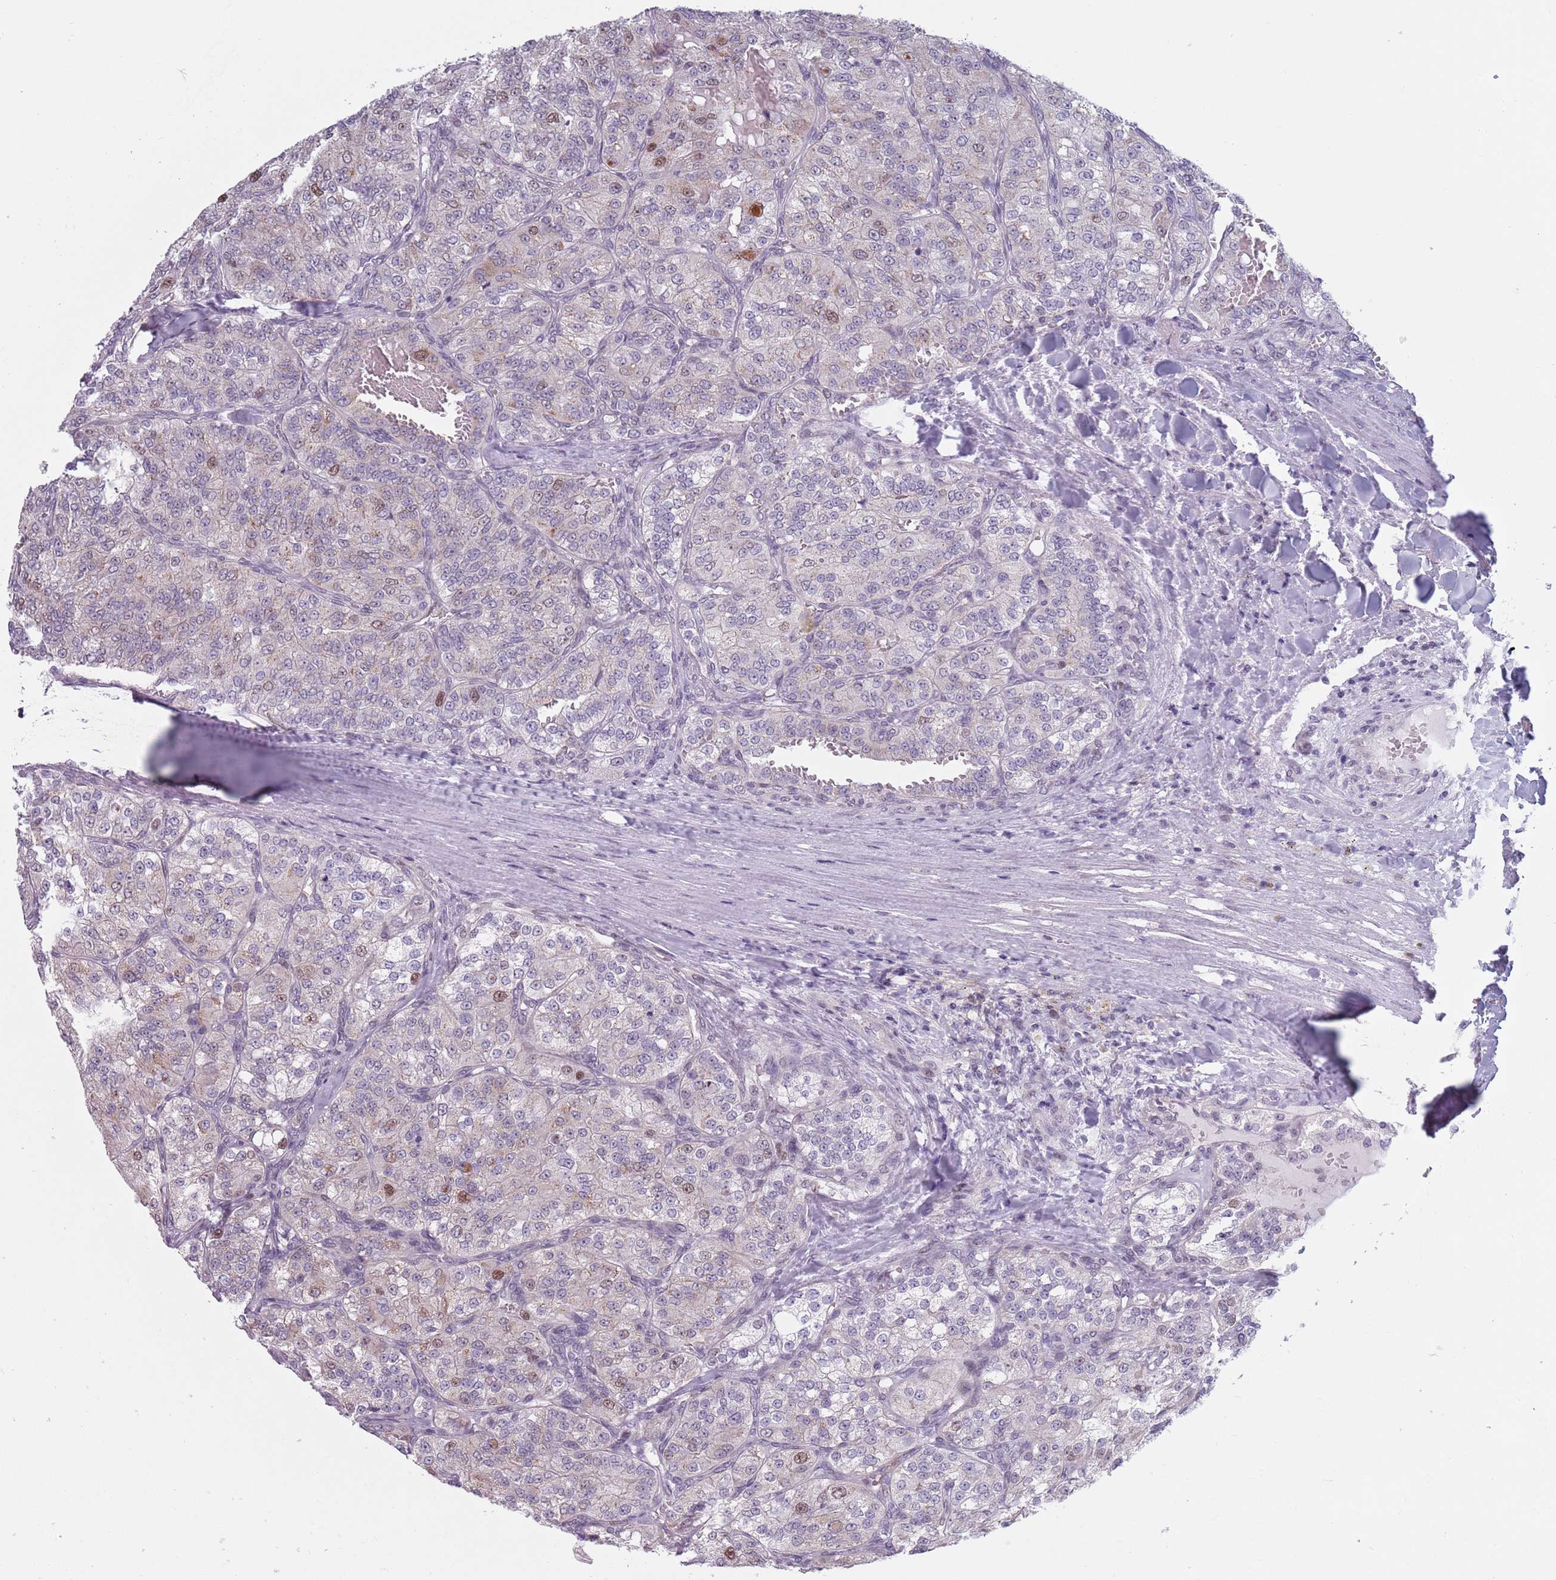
{"staining": {"intensity": "weak", "quantity": "<25%", "location": "cytoplasmic/membranous,nuclear"}, "tissue": "renal cancer", "cell_type": "Tumor cells", "image_type": "cancer", "snomed": [{"axis": "morphology", "description": "Adenocarcinoma, NOS"}, {"axis": "topography", "description": "Kidney"}], "caption": "There is no significant staining in tumor cells of renal adenocarcinoma. (Immunohistochemistry (ihc), brightfield microscopy, high magnification).", "gene": "ZKSCAN2", "patient": {"sex": "female", "age": 63}}